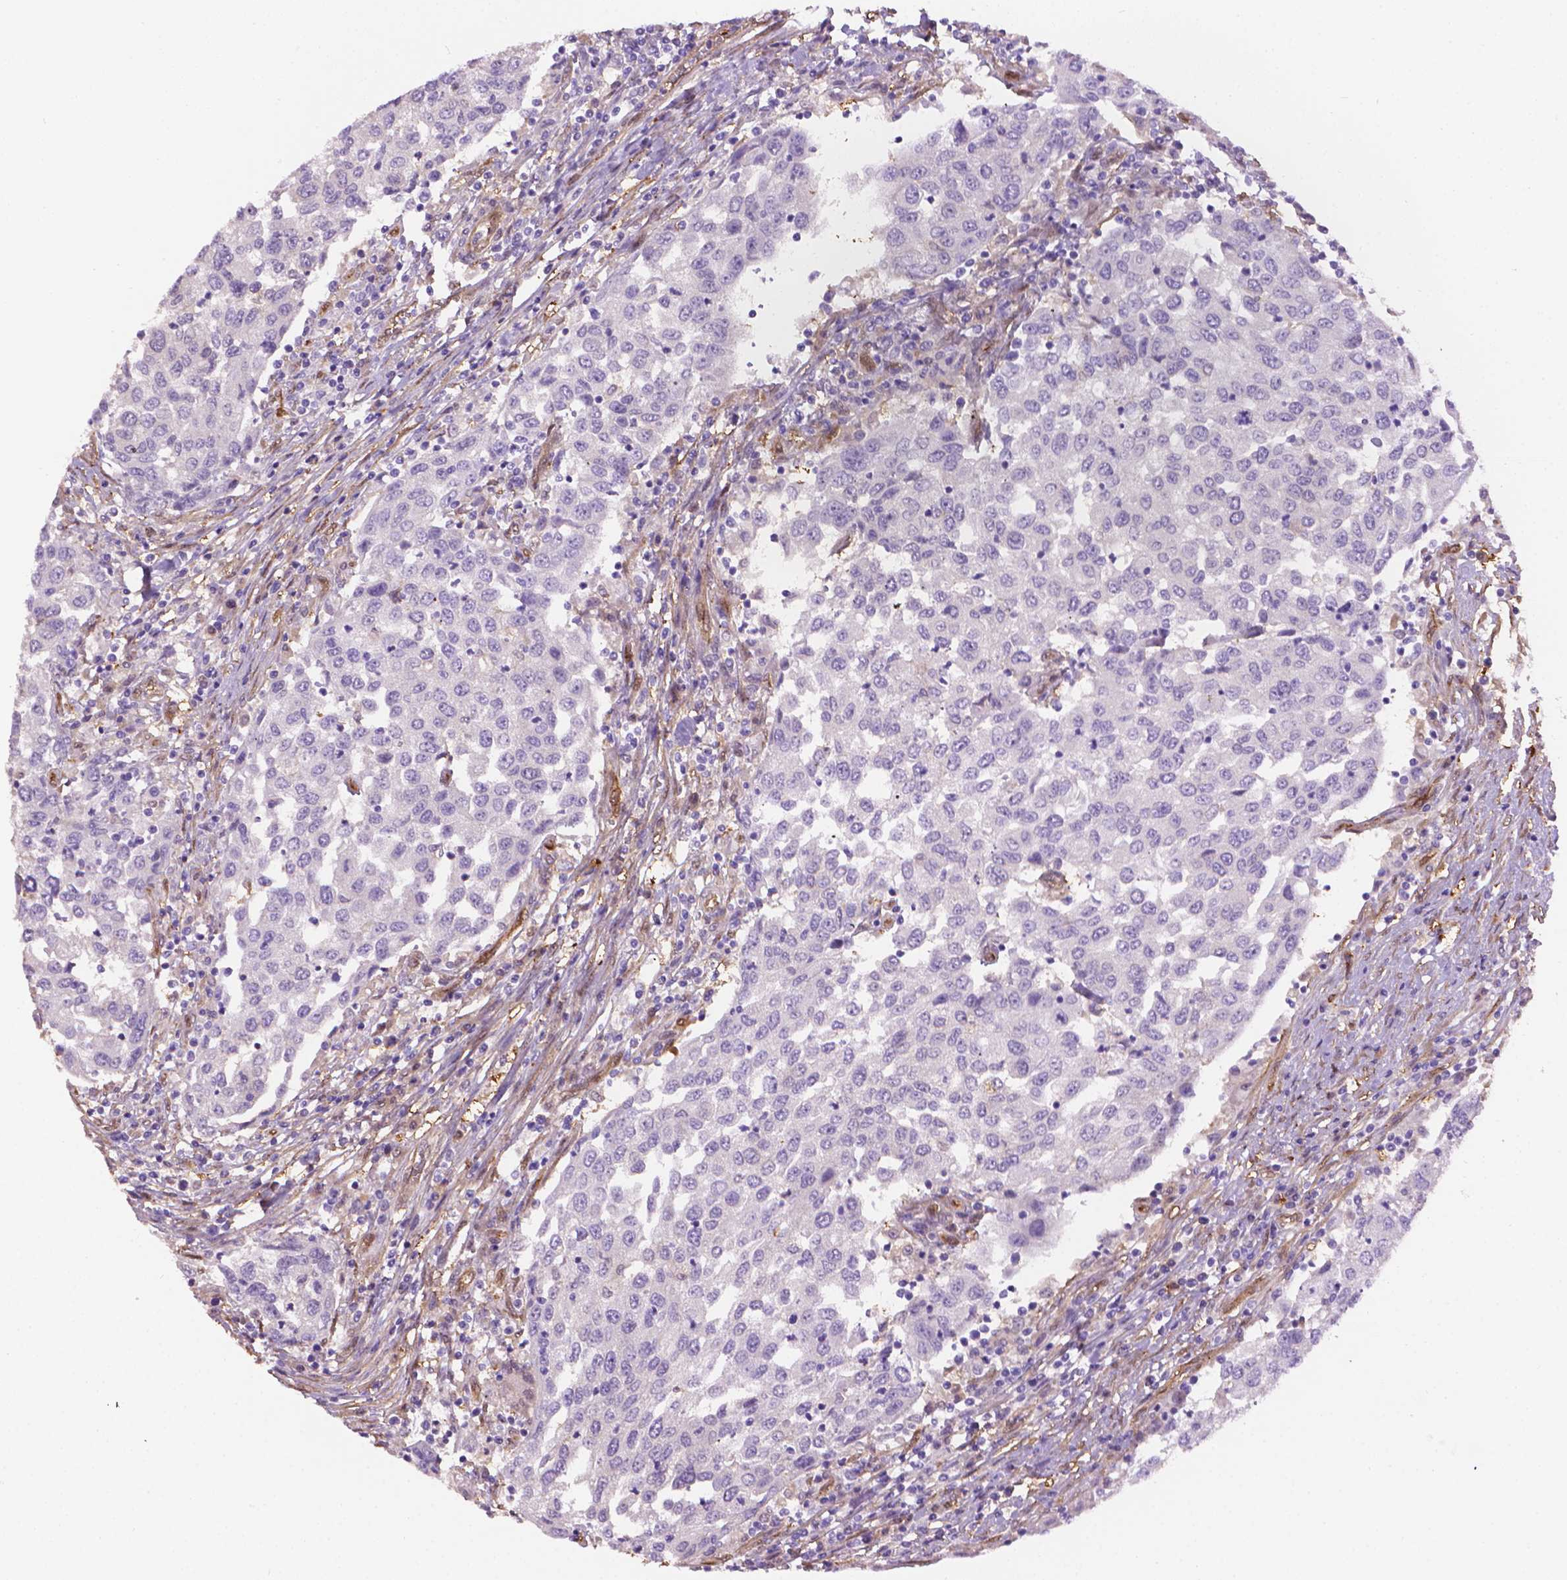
{"staining": {"intensity": "negative", "quantity": "none", "location": "none"}, "tissue": "urothelial cancer", "cell_type": "Tumor cells", "image_type": "cancer", "snomed": [{"axis": "morphology", "description": "Urothelial carcinoma, High grade"}, {"axis": "topography", "description": "Urinary bladder"}], "caption": "A high-resolution photomicrograph shows immunohistochemistry (IHC) staining of urothelial cancer, which exhibits no significant expression in tumor cells.", "gene": "CLIC4", "patient": {"sex": "female", "age": 78}}